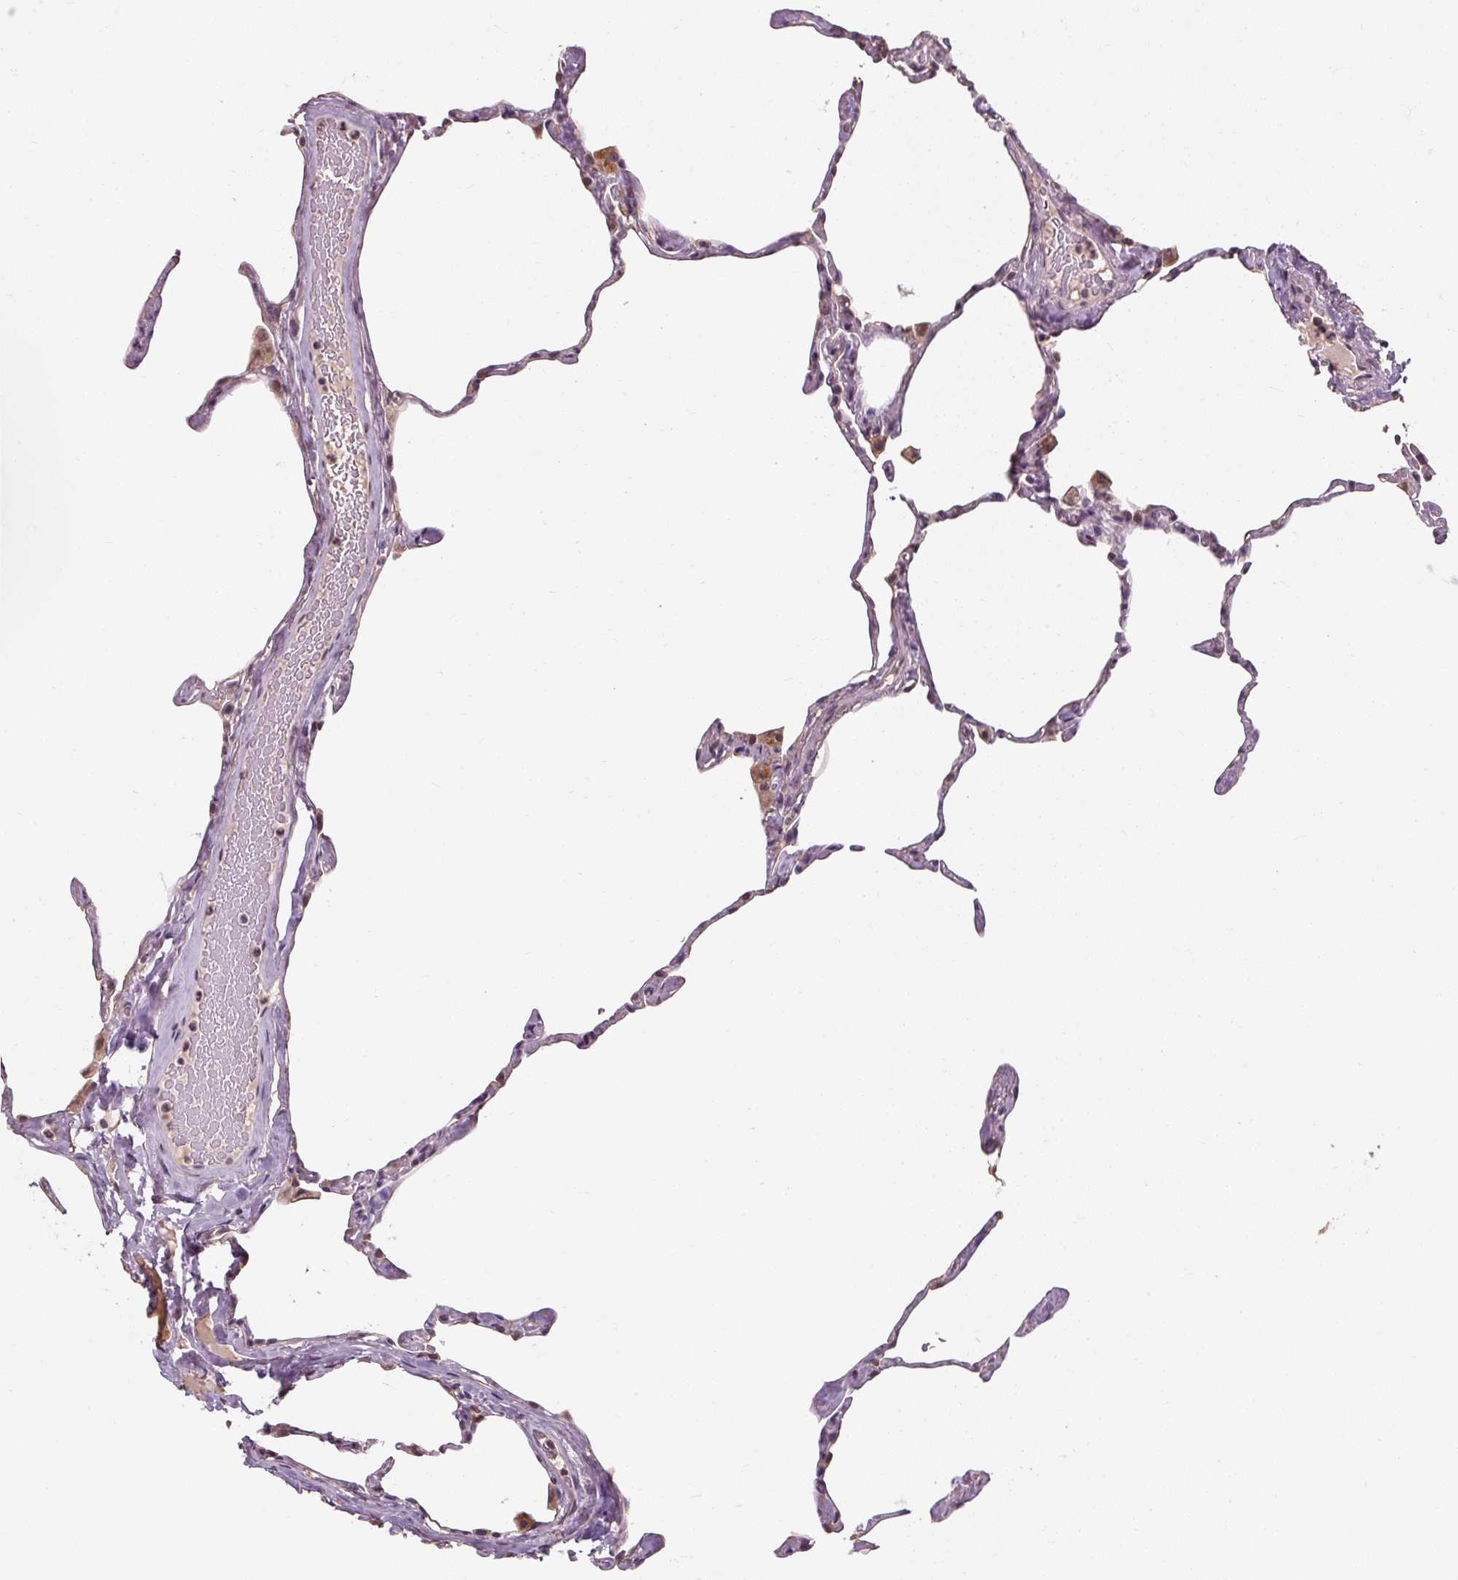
{"staining": {"intensity": "negative", "quantity": "none", "location": "none"}, "tissue": "lung", "cell_type": "Alveolar cells", "image_type": "normal", "snomed": [{"axis": "morphology", "description": "Normal tissue, NOS"}, {"axis": "topography", "description": "Lung"}], "caption": "This image is of normal lung stained with immunohistochemistry (IHC) to label a protein in brown with the nuclei are counter-stained blue. There is no staining in alveolar cells. (DAB immunohistochemistry (IHC) with hematoxylin counter stain).", "gene": "CFAP65", "patient": {"sex": "male", "age": 65}}